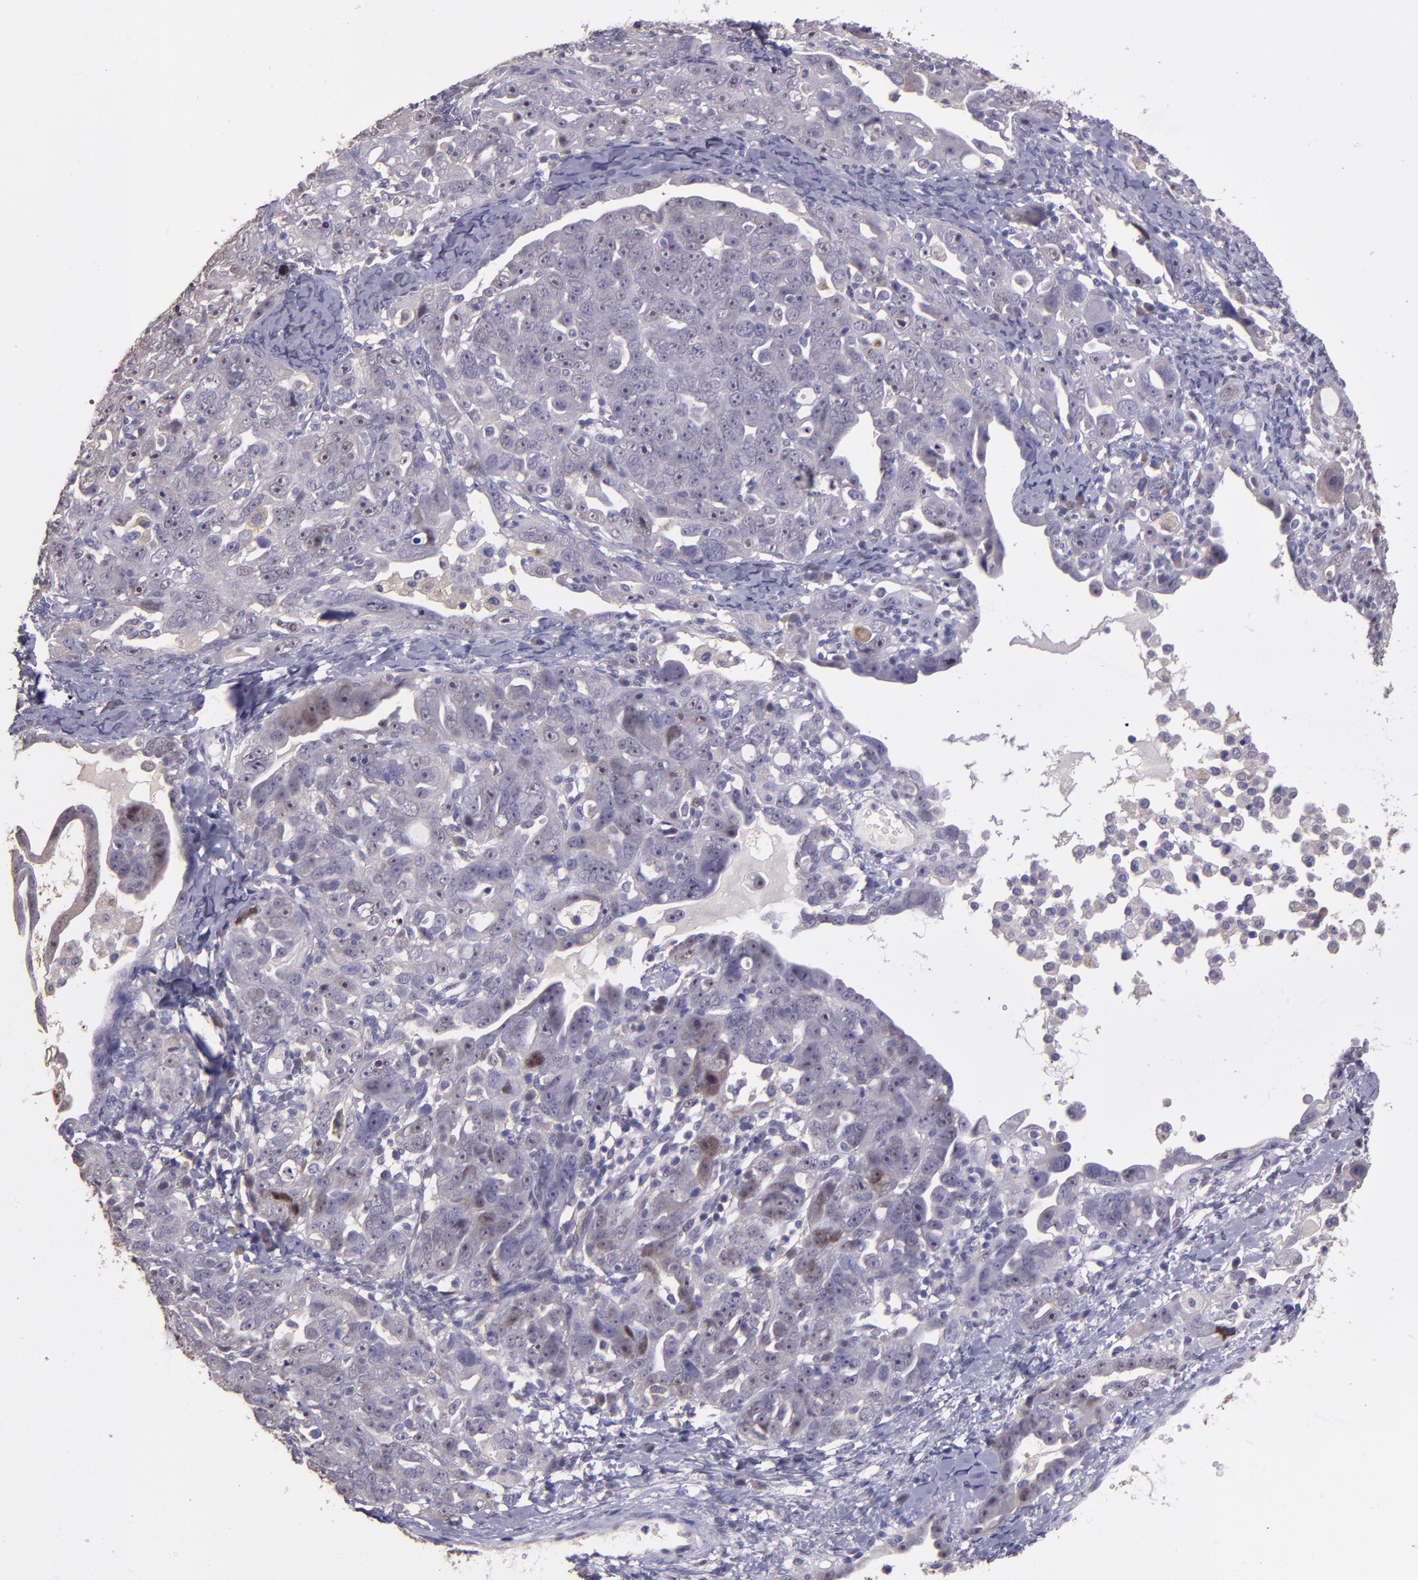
{"staining": {"intensity": "weak", "quantity": "25%-75%", "location": "cytoplasmic/membranous"}, "tissue": "ovarian cancer", "cell_type": "Tumor cells", "image_type": "cancer", "snomed": [{"axis": "morphology", "description": "Cystadenocarcinoma, serous, NOS"}, {"axis": "topography", "description": "Ovary"}], "caption": "This histopathology image reveals immunohistochemistry staining of ovarian cancer, with low weak cytoplasmic/membranous positivity in approximately 25%-75% of tumor cells.", "gene": "PAPPA", "patient": {"sex": "female", "age": 66}}